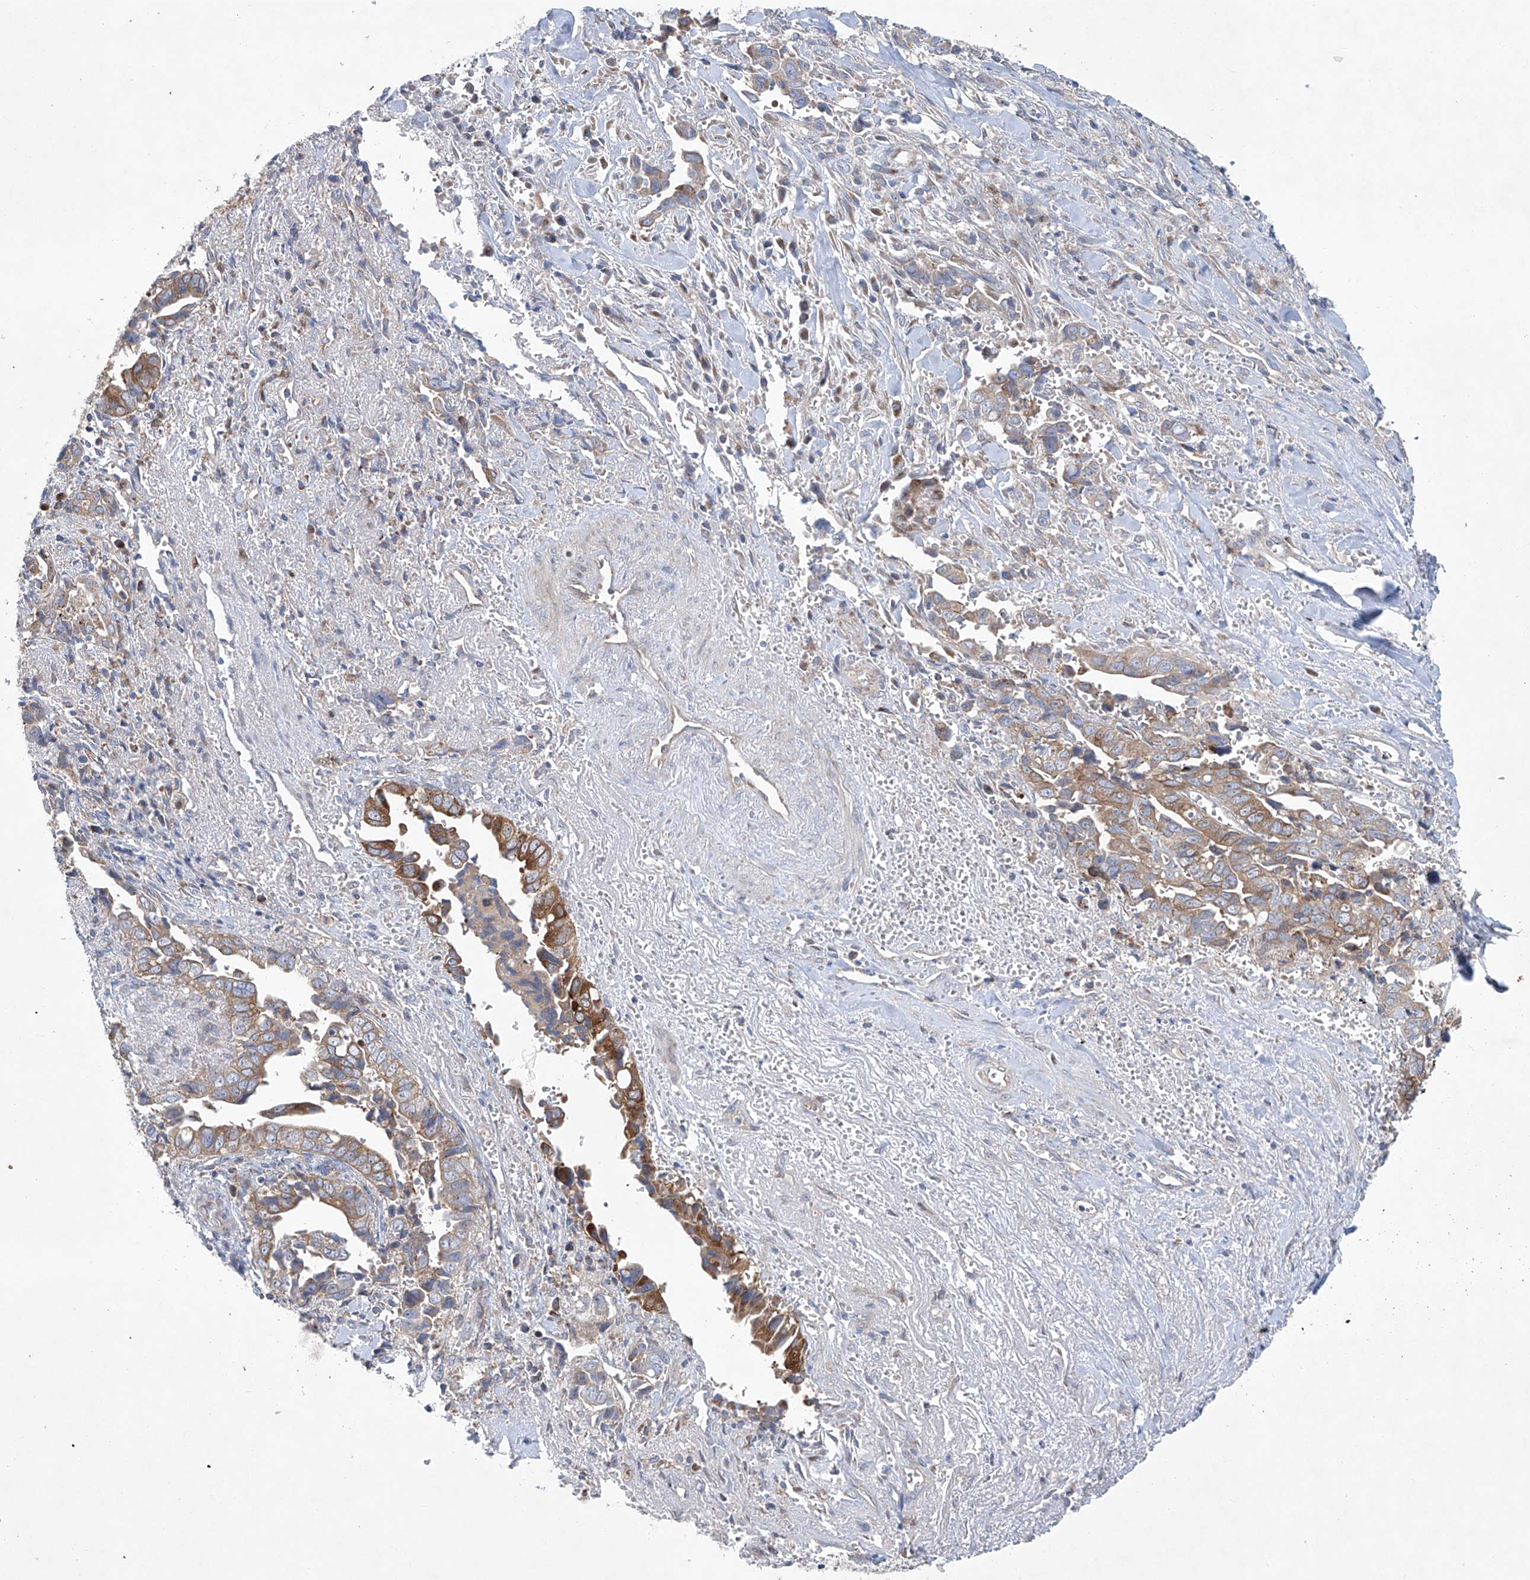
{"staining": {"intensity": "moderate", "quantity": ">75%", "location": "cytoplasmic/membranous"}, "tissue": "liver cancer", "cell_type": "Tumor cells", "image_type": "cancer", "snomed": [{"axis": "morphology", "description": "Cholangiocarcinoma"}, {"axis": "topography", "description": "Liver"}], "caption": "Tumor cells exhibit medium levels of moderate cytoplasmic/membranous staining in about >75% of cells in human cholangiocarcinoma (liver).", "gene": "KLC4", "patient": {"sex": "female", "age": 79}}